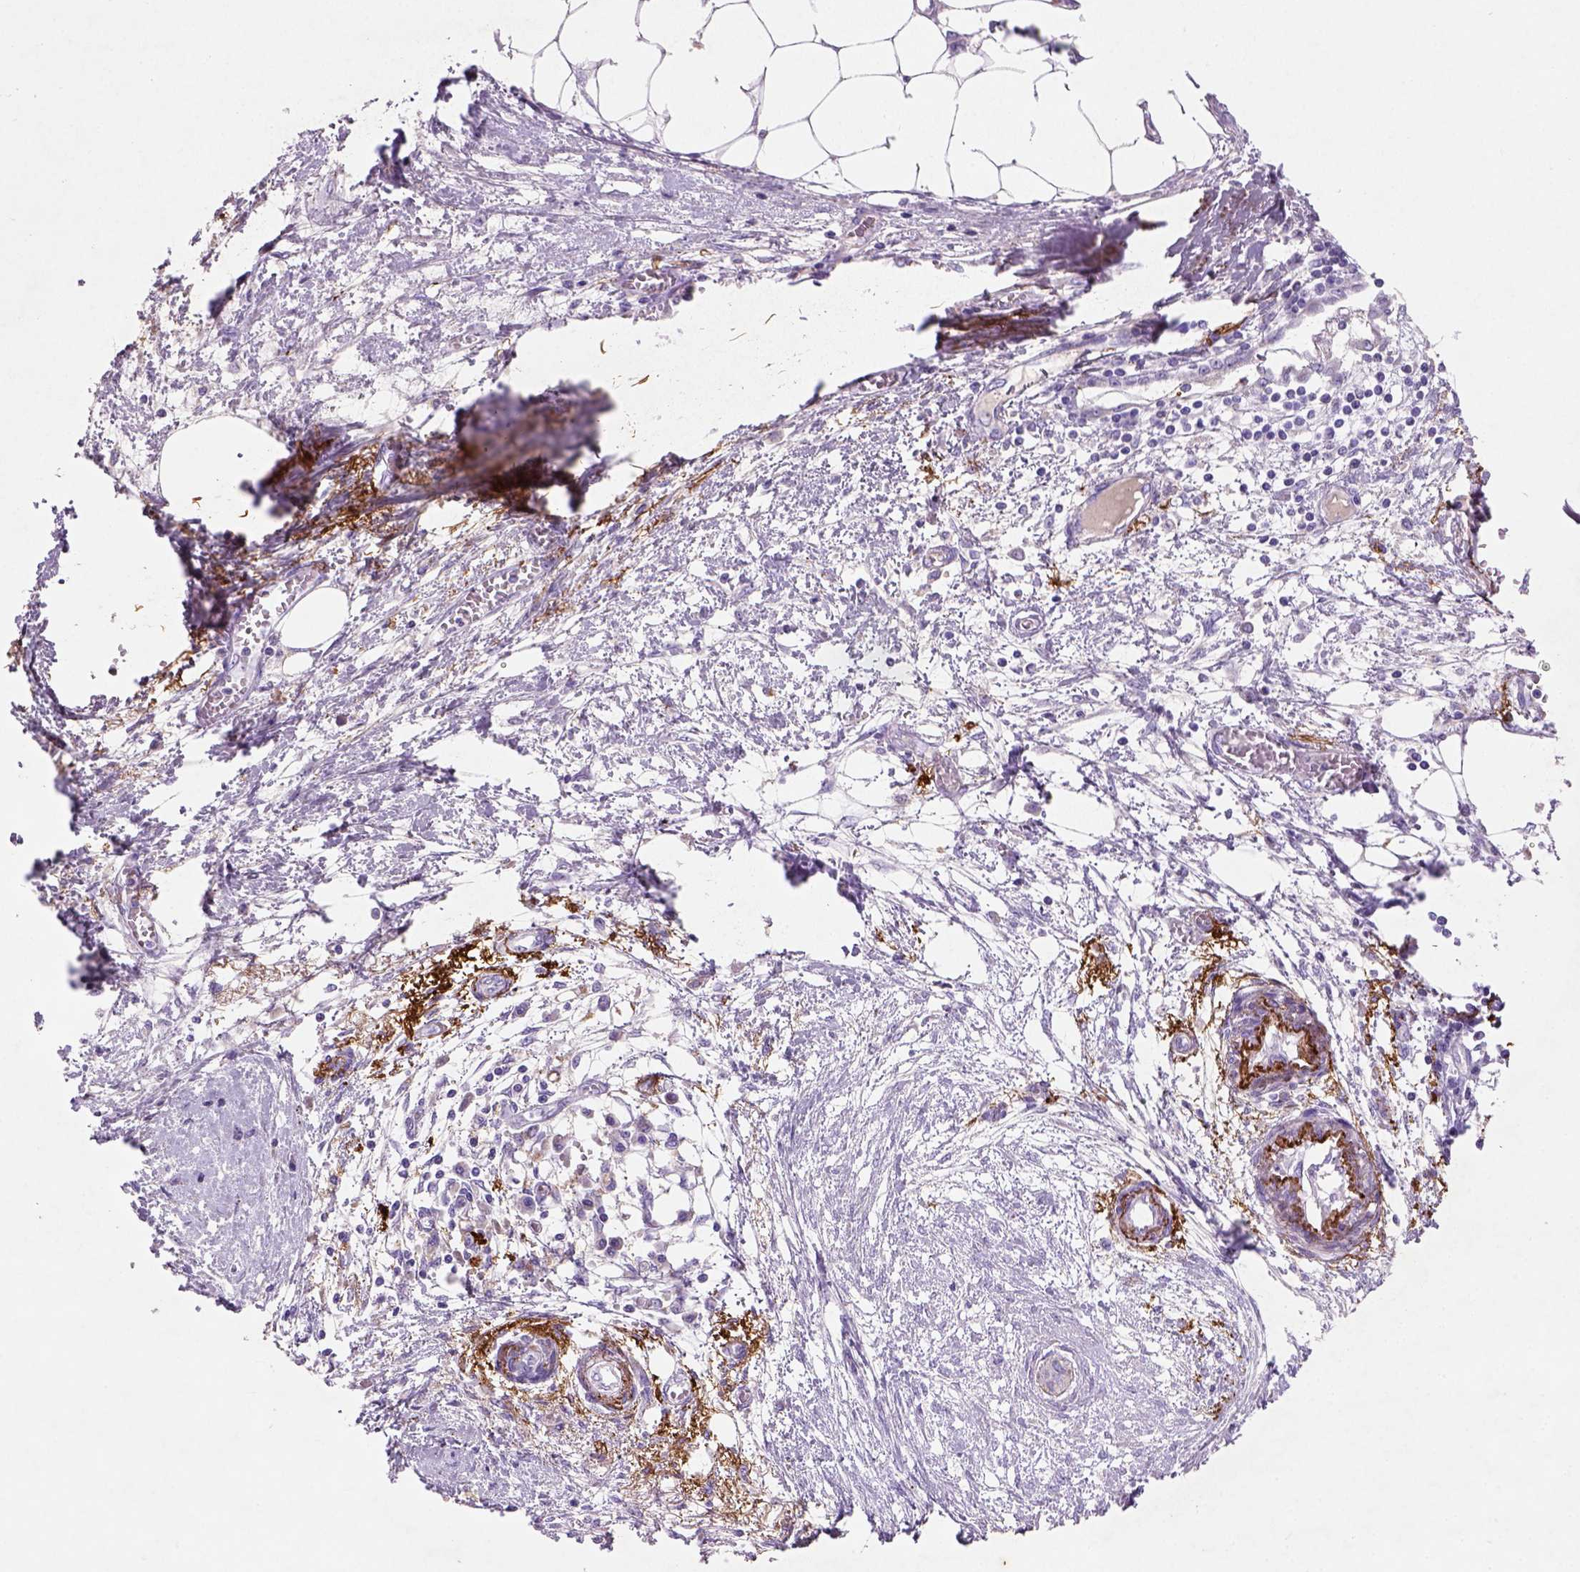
{"staining": {"intensity": "negative", "quantity": "none", "location": "none"}, "tissue": "endometrial cancer", "cell_type": "Tumor cells", "image_type": "cancer", "snomed": [{"axis": "morphology", "description": "Adenocarcinoma, NOS"}, {"axis": "morphology", "description": "Adenocarcinoma, metastatic, NOS"}, {"axis": "topography", "description": "Adipose tissue"}, {"axis": "topography", "description": "Endometrium"}], "caption": "Human endometrial adenocarcinoma stained for a protein using immunohistochemistry (IHC) reveals no staining in tumor cells.", "gene": "NUDT2", "patient": {"sex": "female", "age": 67}}